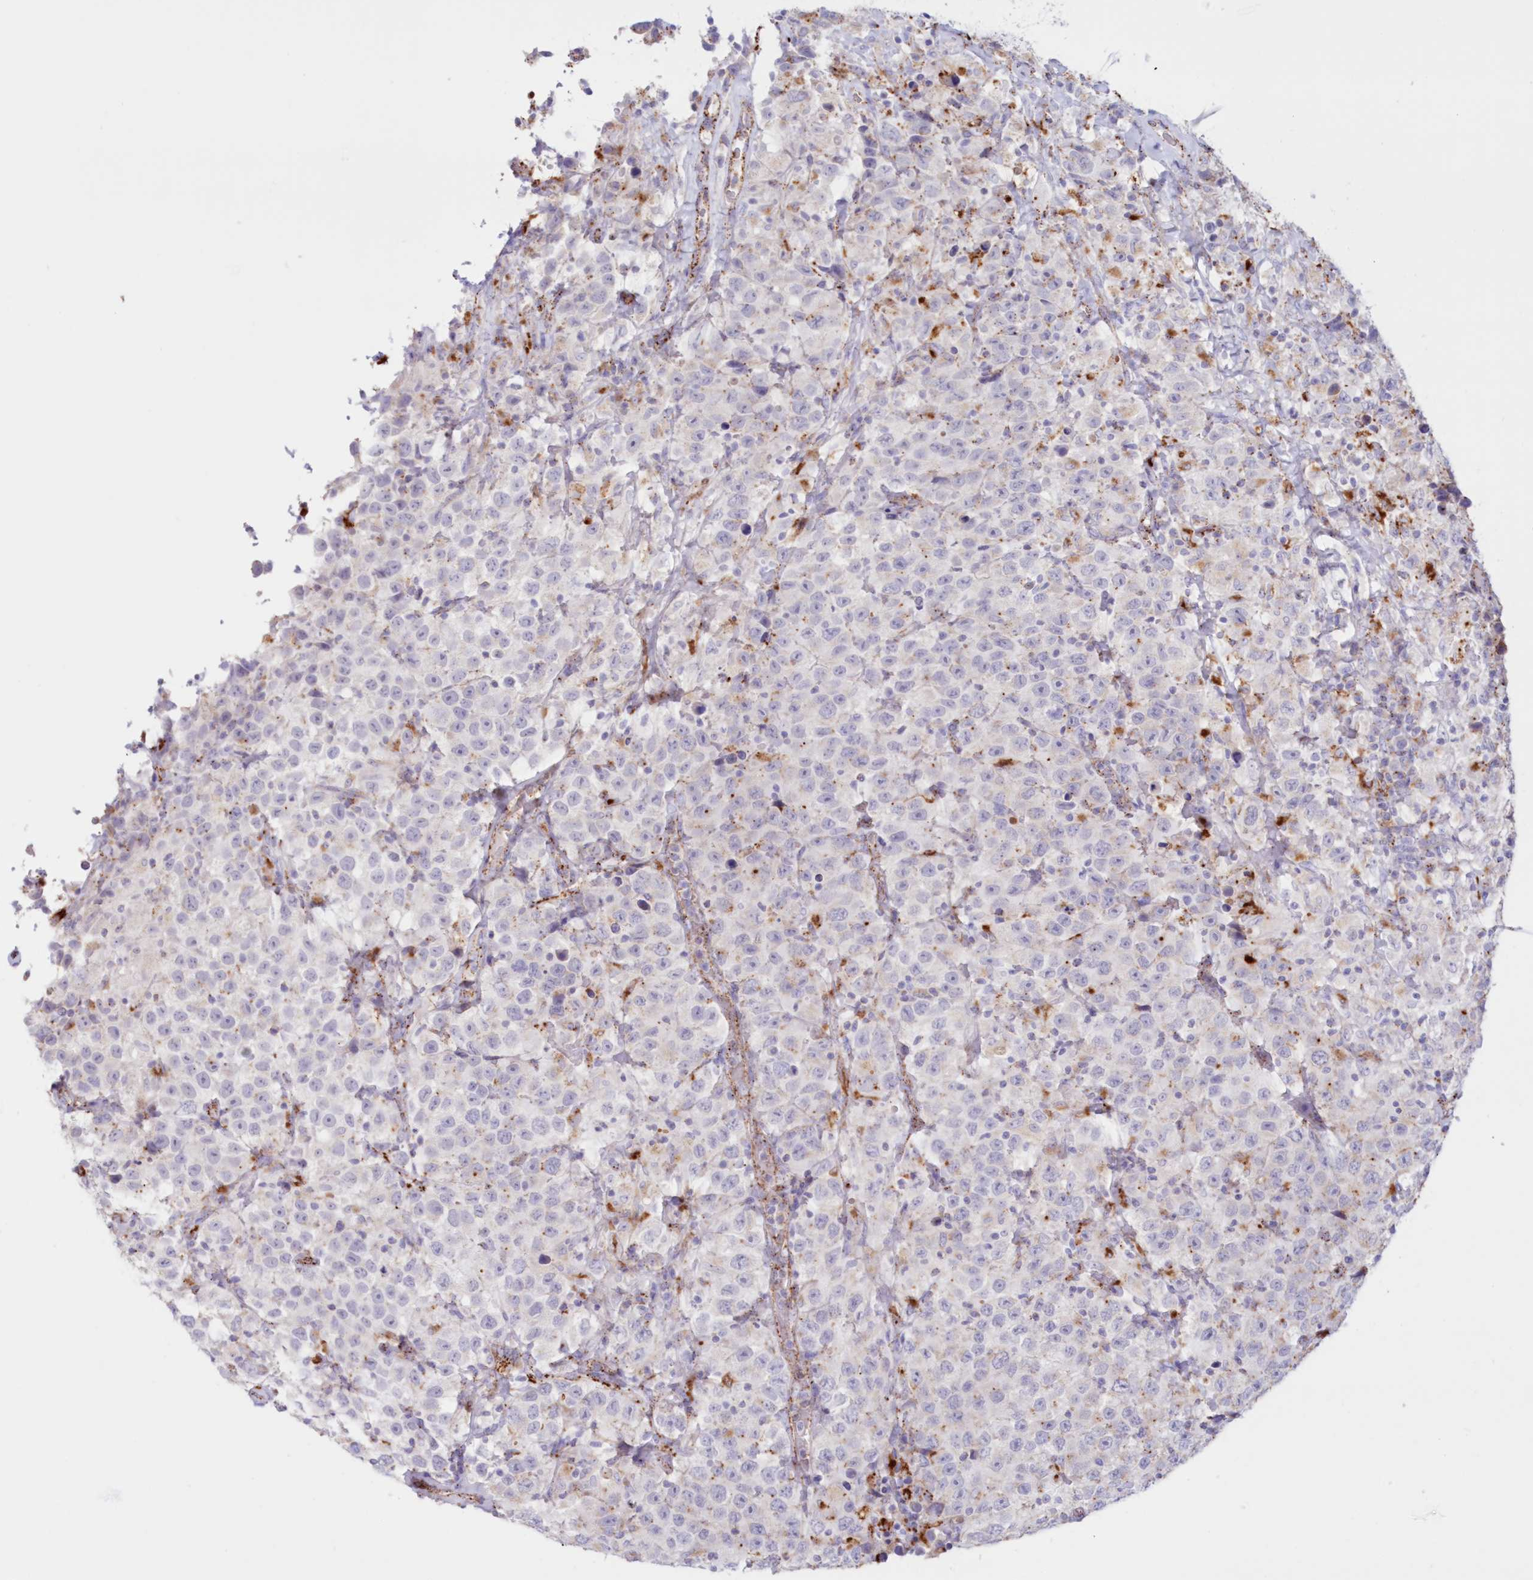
{"staining": {"intensity": "negative", "quantity": "none", "location": "none"}, "tissue": "testis cancer", "cell_type": "Tumor cells", "image_type": "cancer", "snomed": [{"axis": "morphology", "description": "Seminoma, NOS"}, {"axis": "topography", "description": "Testis"}], "caption": "High magnification brightfield microscopy of seminoma (testis) stained with DAB (3,3'-diaminobenzidine) (brown) and counterstained with hematoxylin (blue): tumor cells show no significant positivity. (Stains: DAB immunohistochemistry (IHC) with hematoxylin counter stain, Microscopy: brightfield microscopy at high magnification).", "gene": "TPP1", "patient": {"sex": "male", "age": 41}}